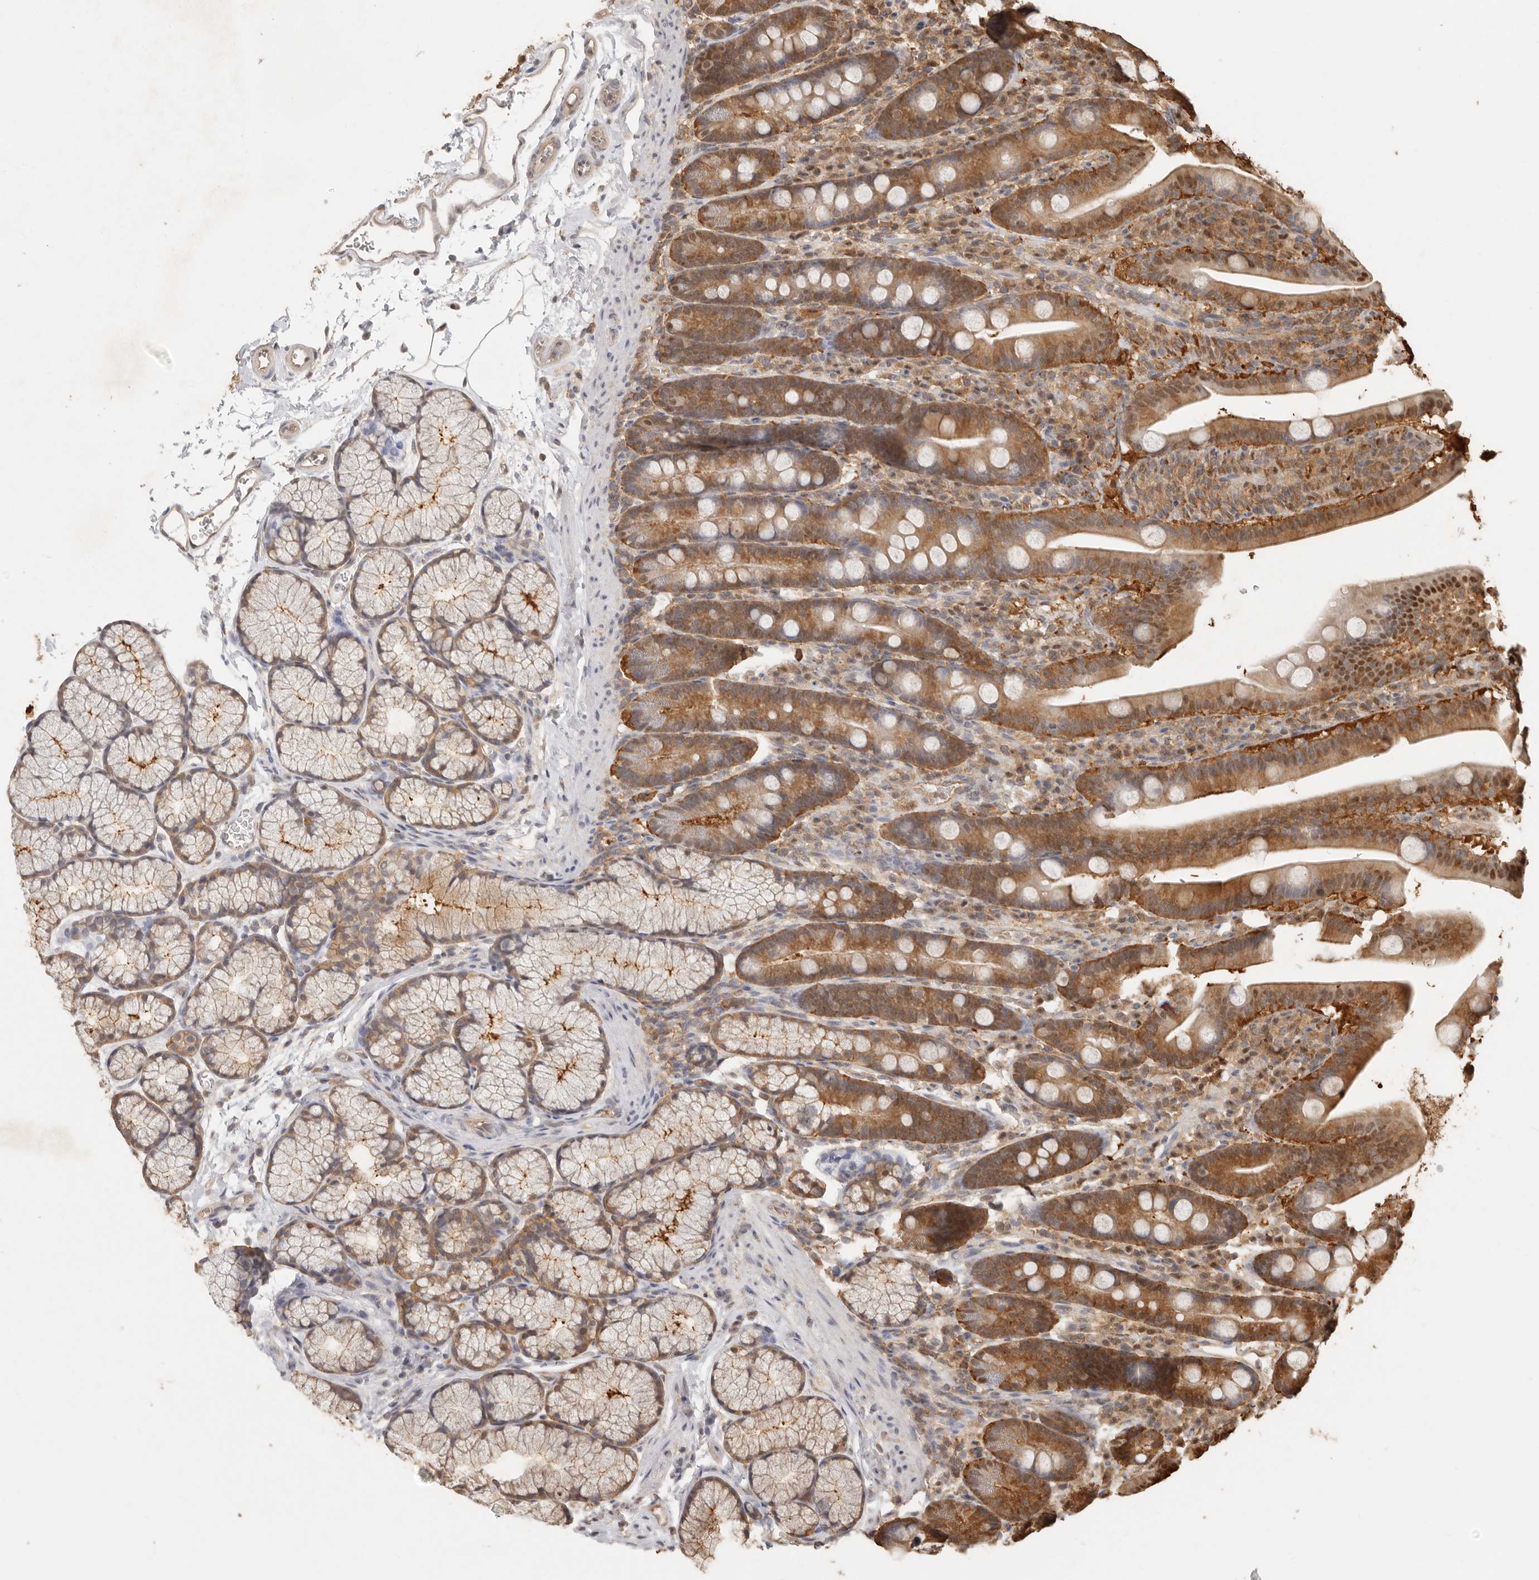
{"staining": {"intensity": "moderate", "quantity": "25%-75%", "location": "cytoplasmic/membranous,nuclear"}, "tissue": "duodenum", "cell_type": "Glandular cells", "image_type": "normal", "snomed": [{"axis": "morphology", "description": "Normal tissue, NOS"}, {"axis": "topography", "description": "Duodenum"}], "caption": "The image reveals a brown stain indicating the presence of a protein in the cytoplasmic/membranous,nuclear of glandular cells in duodenum.", "gene": "PSMA5", "patient": {"sex": "male", "age": 35}}